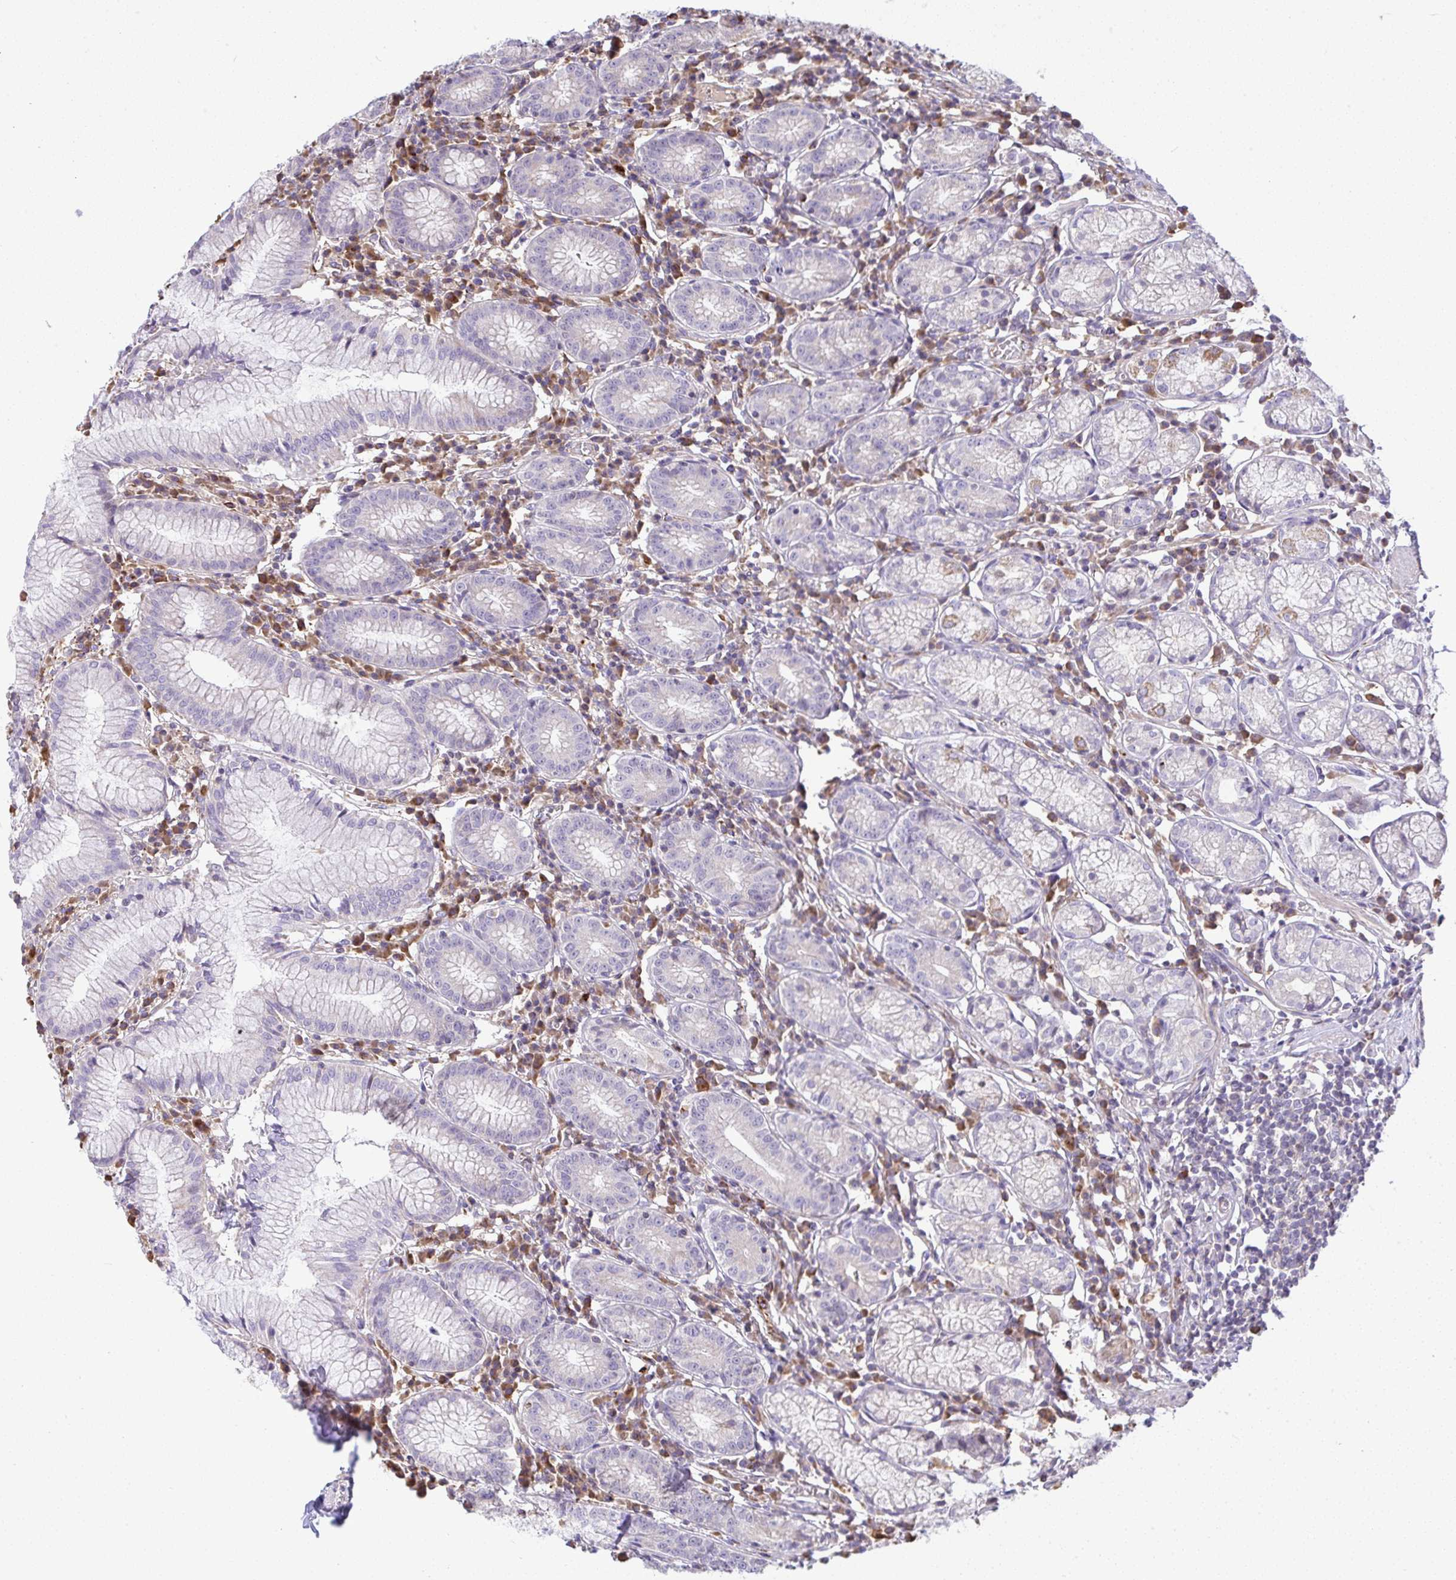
{"staining": {"intensity": "weak", "quantity": "<25%", "location": "cytoplasmic/membranous"}, "tissue": "stomach", "cell_type": "Glandular cells", "image_type": "normal", "snomed": [{"axis": "morphology", "description": "Normal tissue, NOS"}, {"axis": "topography", "description": "Stomach"}], "caption": "Histopathology image shows no significant protein expression in glandular cells of benign stomach. The staining is performed using DAB (3,3'-diaminobenzidine) brown chromogen with nuclei counter-stained in using hematoxylin.", "gene": "GRID2", "patient": {"sex": "male", "age": 55}}